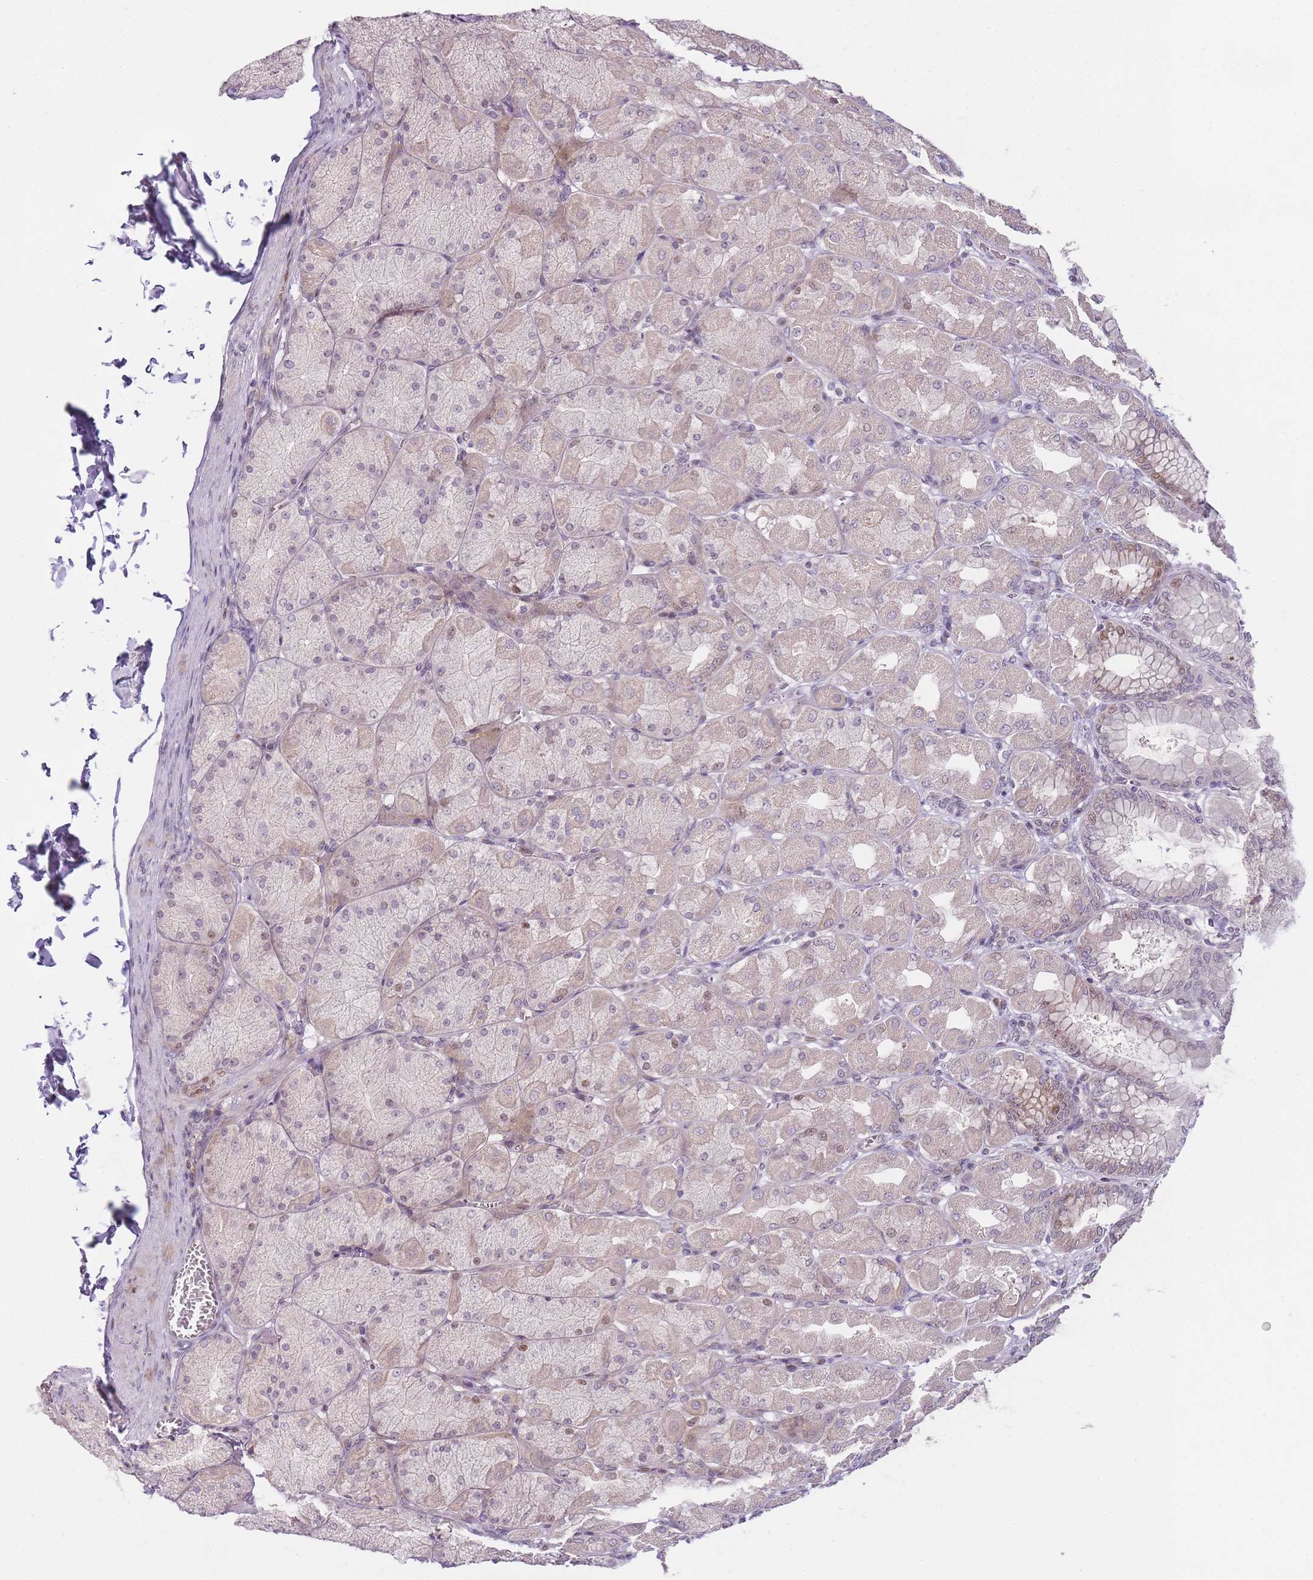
{"staining": {"intensity": "strong", "quantity": "25%-75%", "location": "cytoplasmic/membranous,nuclear"}, "tissue": "stomach", "cell_type": "Glandular cells", "image_type": "normal", "snomed": [{"axis": "morphology", "description": "Normal tissue, NOS"}, {"axis": "topography", "description": "Stomach, upper"}], "caption": "Immunohistochemistry photomicrograph of normal human stomach stained for a protein (brown), which displays high levels of strong cytoplasmic/membranous,nuclear expression in about 25%-75% of glandular cells.", "gene": "OGG1", "patient": {"sex": "female", "age": 56}}